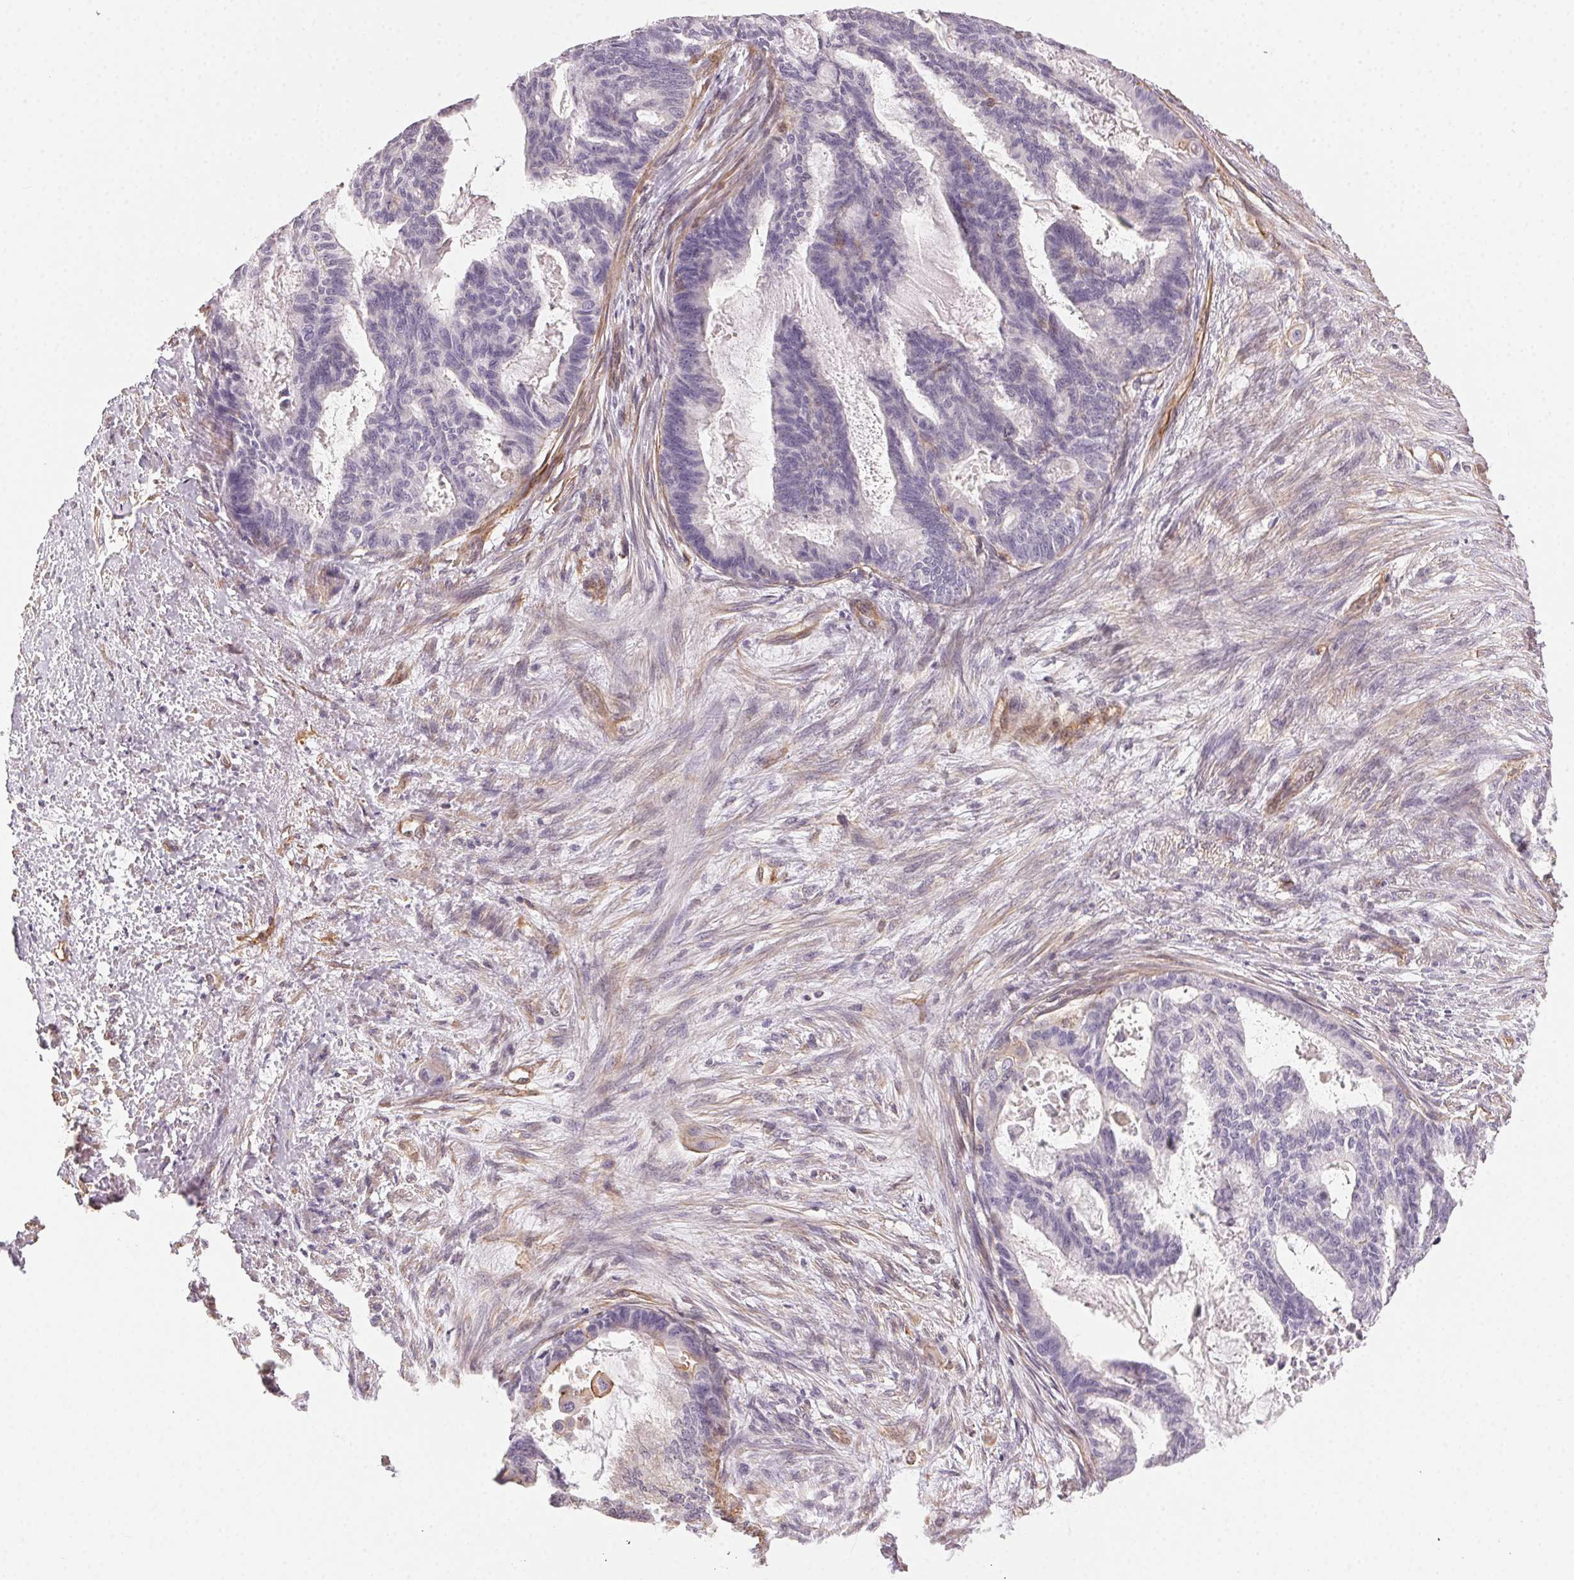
{"staining": {"intensity": "negative", "quantity": "none", "location": "none"}, "tissue": "endometrial cancer", "cell_type": "Tumor cells", "image_type": "cancer", "snomed": [{"axis": "morphology", "description": "Adenocarcinoma, NOS"}, {"axis": "topography", "description": "Endometrium"}], "caption": "This is an immunohistochemistry (IHC) image of human endometrial cancer (adenocarcinoma). There is no staining in tumor cells.", "gene": "PLA2G4F", "patient": {"sex": "female", "age": 86}}